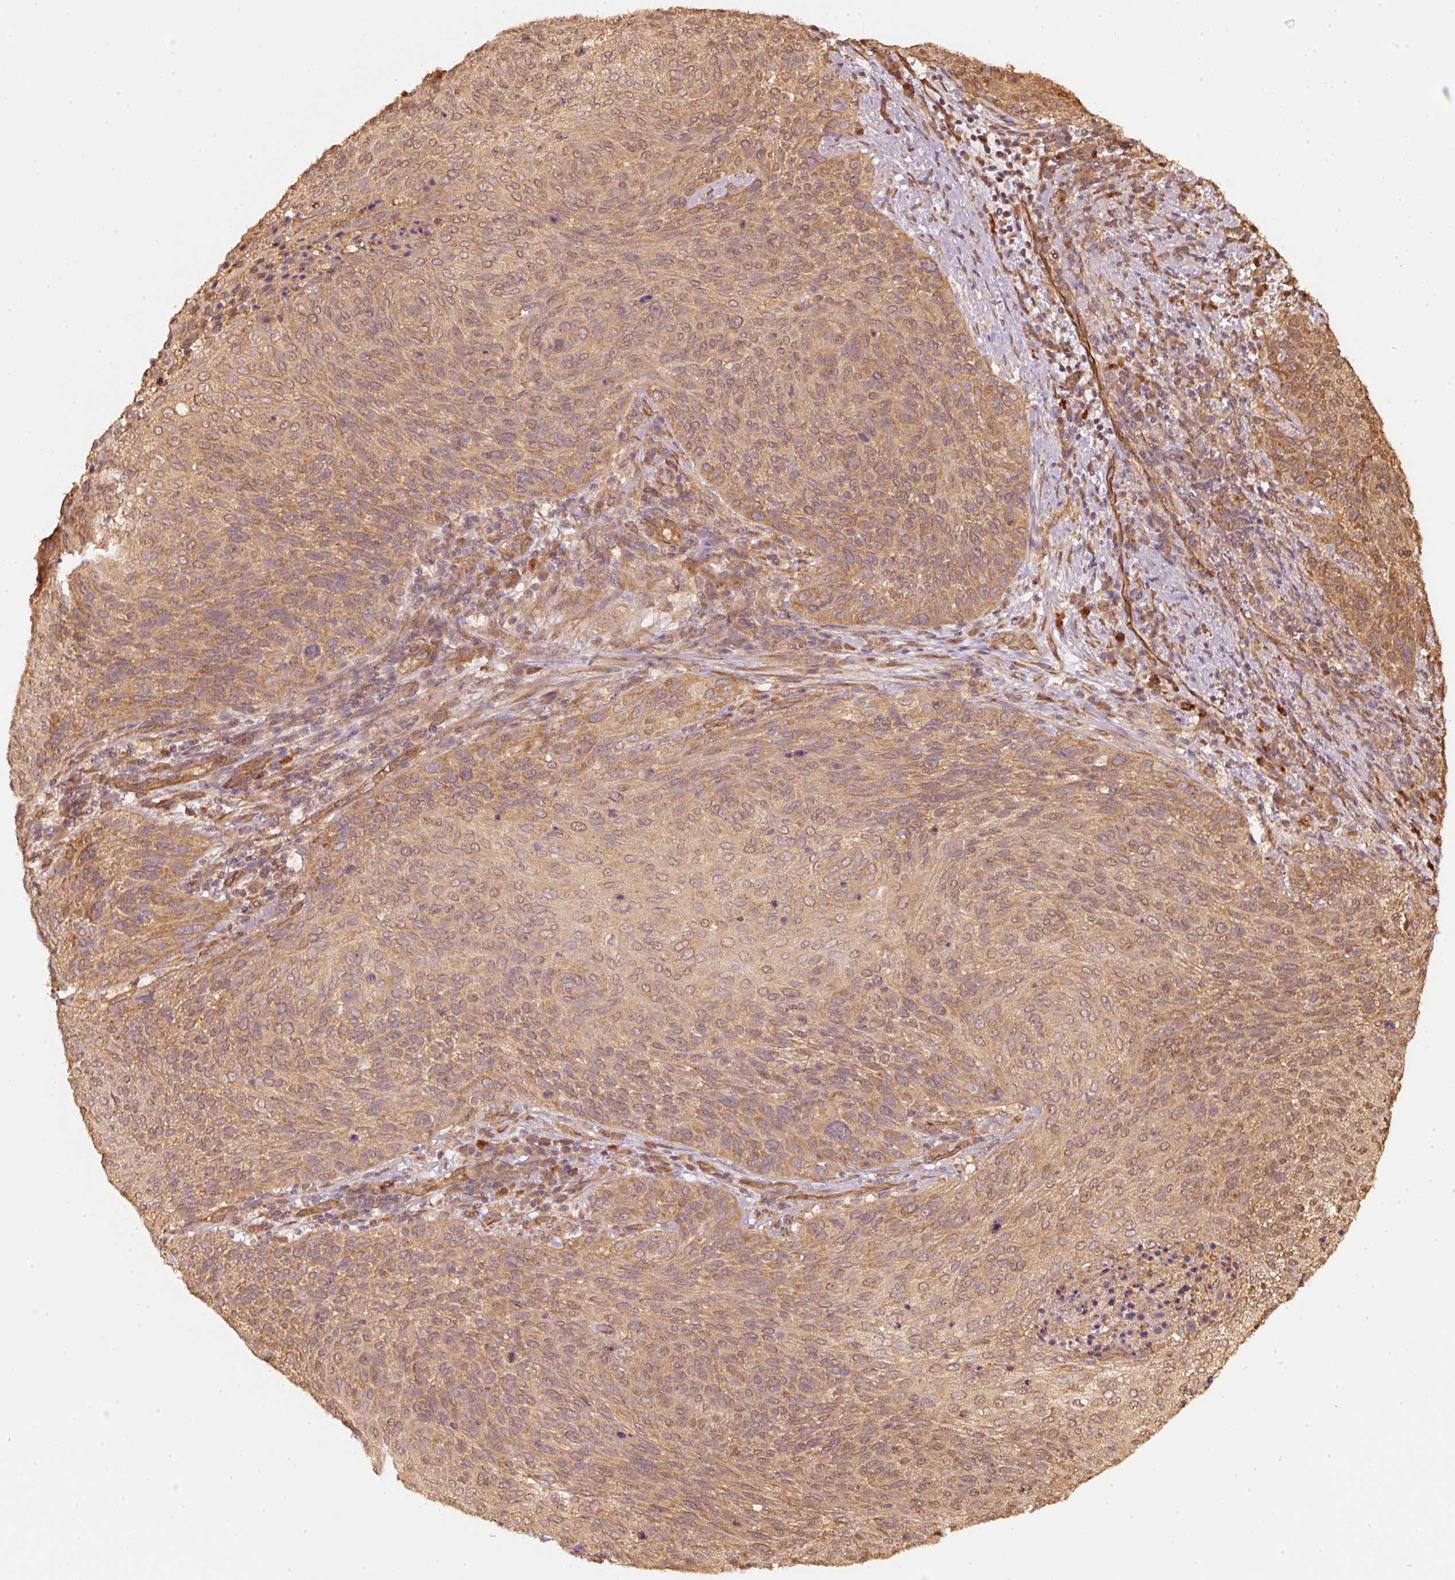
{"staining": {"intensity": "moderate", "quantity": ">75%", "location": "cytoplasmic/membranous"}, "tissue": "cervical cancer", "cell_type": "Tumor cells", "image_type": "cancer", "snomed": [{"axis": "morphology", "description": "Squamous cell carcinoma, NOS"}, {"axis": "topography", "description": "Cervix"}], "caption": "Immunohistochemistry (IHC) staining of squamous cell carcinoma (cervical), which displays medium levels of moderate cytoplasmic/membranous staining in approximately >75% of tumor cells indicating moderate cytoplasmic/membranous protein positivity. The staining was performed using DAB (3,3'-diaminobenzidine) (brown) for protein detection and nuclei were counterstained in hematoxylin (blue).", "gene": "STAU1", "patient": {"sex": "female", "age": 31}}